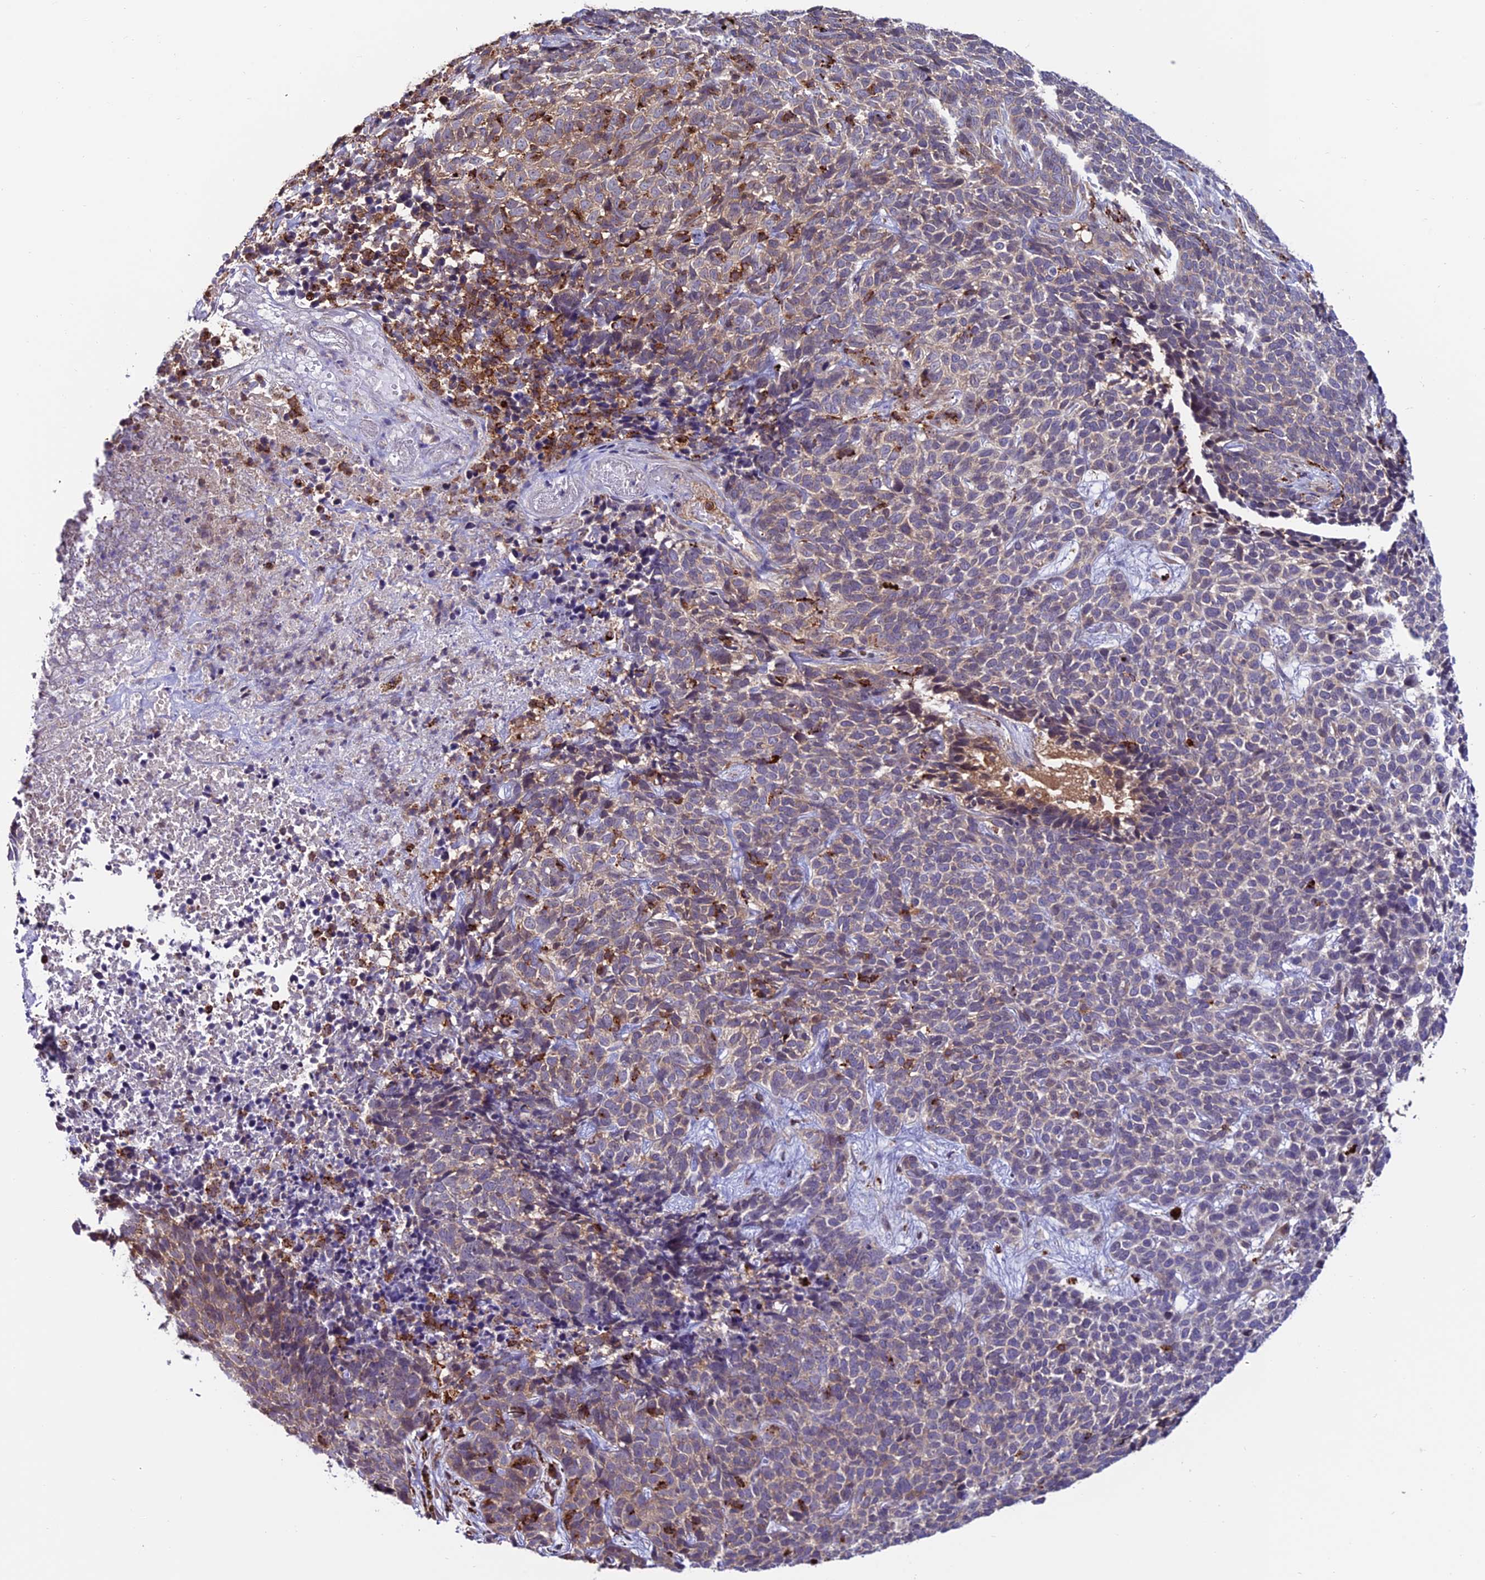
{"staining": {"intensity": "weak", "quantity": "<25%", "location": "cytoplasmic/membranous"}, "tissue": "skin cancer", "cell_type": "Tumor cells", "image_type": "cancer", "snomed": [{"axis": "morphology", "description": "Basal cell carcinoma"}, {"axis": "topography", "description": "Skin"}], "caption": "Immunohistochemistry (IHC) micrograph of neoplastic tissue: human skin cancer (basal cell carcinoma) stained with DAB (3,3'-diaminobenzidine) shows no significant protein staining in tumor cells.", "gene": "ARHGEF18", "patient": {"sex": "female", "age": 84}}